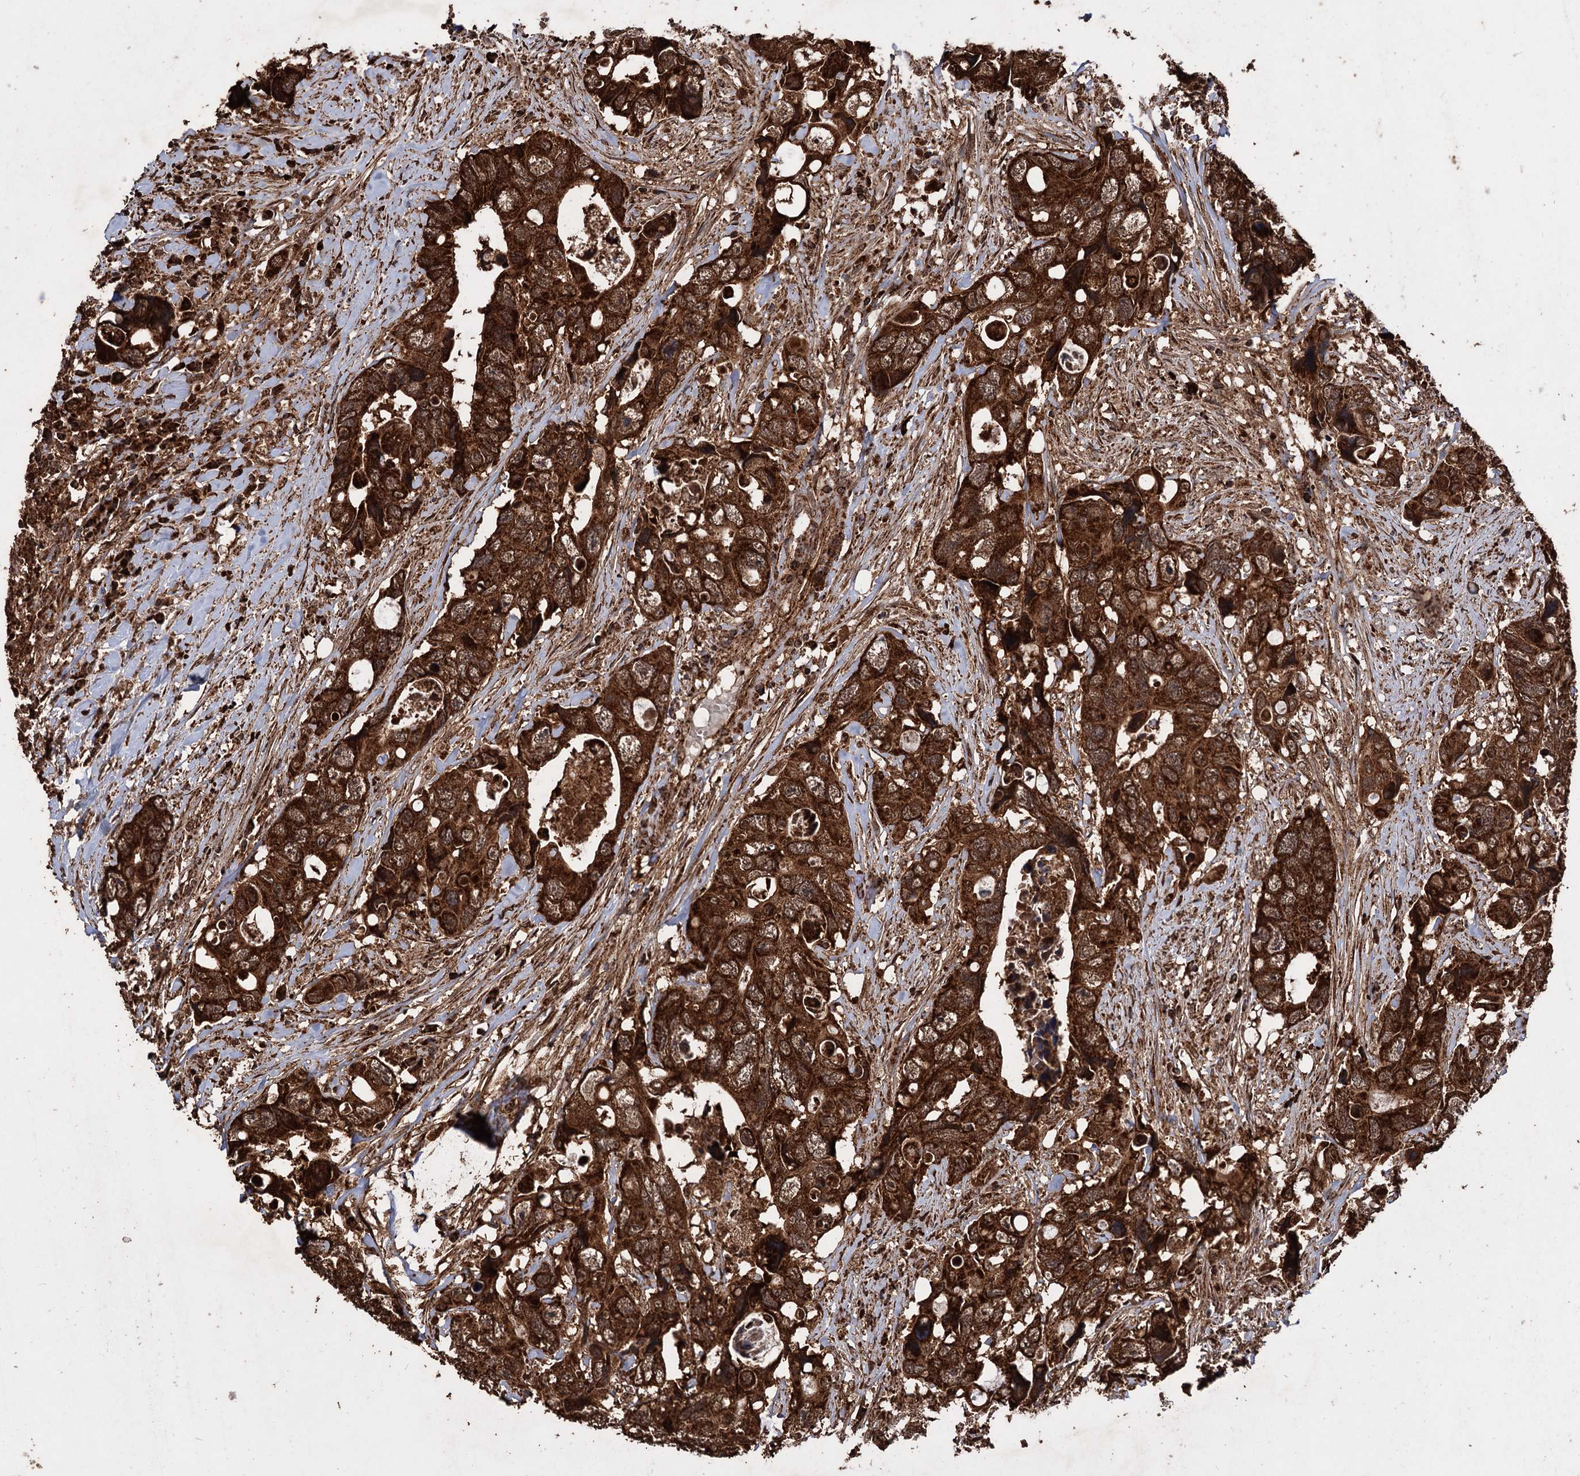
{"staining": {"intensity": "strong", "quantity": ">75%", "location": "cytoplasmic/membranous"}, "tissue": "colorectal cancer", "cell_type": "Tumor cells", "image_type": "cancer", "snomed": [{"axis": "morphology", "description": "Adenocarcinoma, NOS"}, {"axis": "topography", "description": "Rectum"}], "caption": "This is an image of immunohistochemistry staining of colorectal cancer (adenocarcinoma), which shows strong expression in the cytoplasmic/membranous of tumor cells.", "gene": "IPO4", "patient": {"sex": "male", "age": 57}}